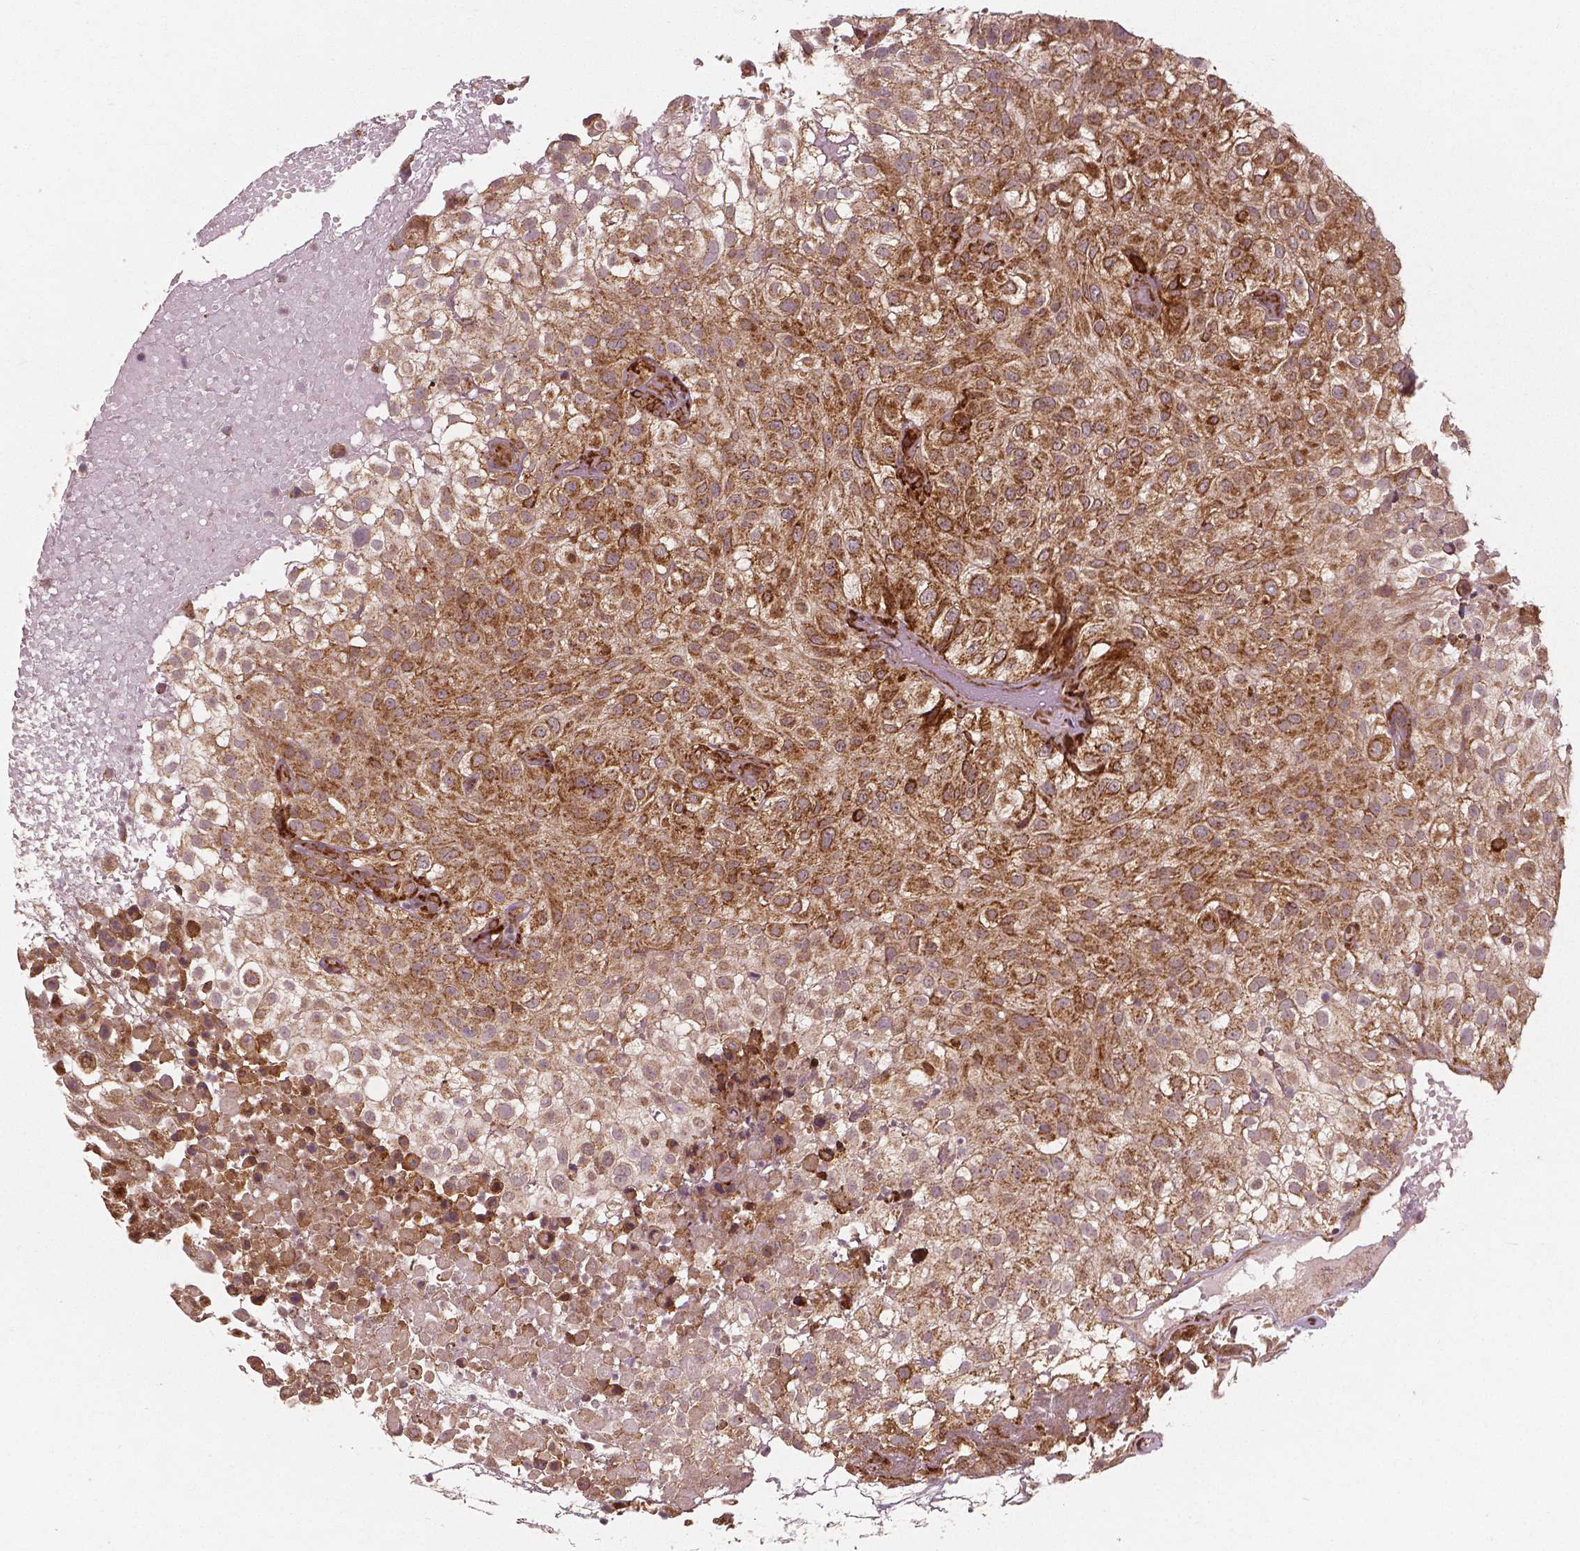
{"staining": {"intensity": "moderate", "quantity": ">75%", "location": "cytoplasmic/membranous"}, "tissue": "urothelial cancer", "cell_type": "Tumor cells", "image_type": "cancer", "snomed": [{"axis": "morphology", "description": "Urothelial carcinoma, High grade"}, {"axis": "topography", "description": "Urinary bladder"}], "caption": "Human urothelial carcinoma (high-grade) stained for a protein (brown) reveals moderate cytoplasmic/membranous positive expression in approximately >75% of tumor cells.", "gene": "PGAM5", "patient": {"sex": "male", "age": 56}}